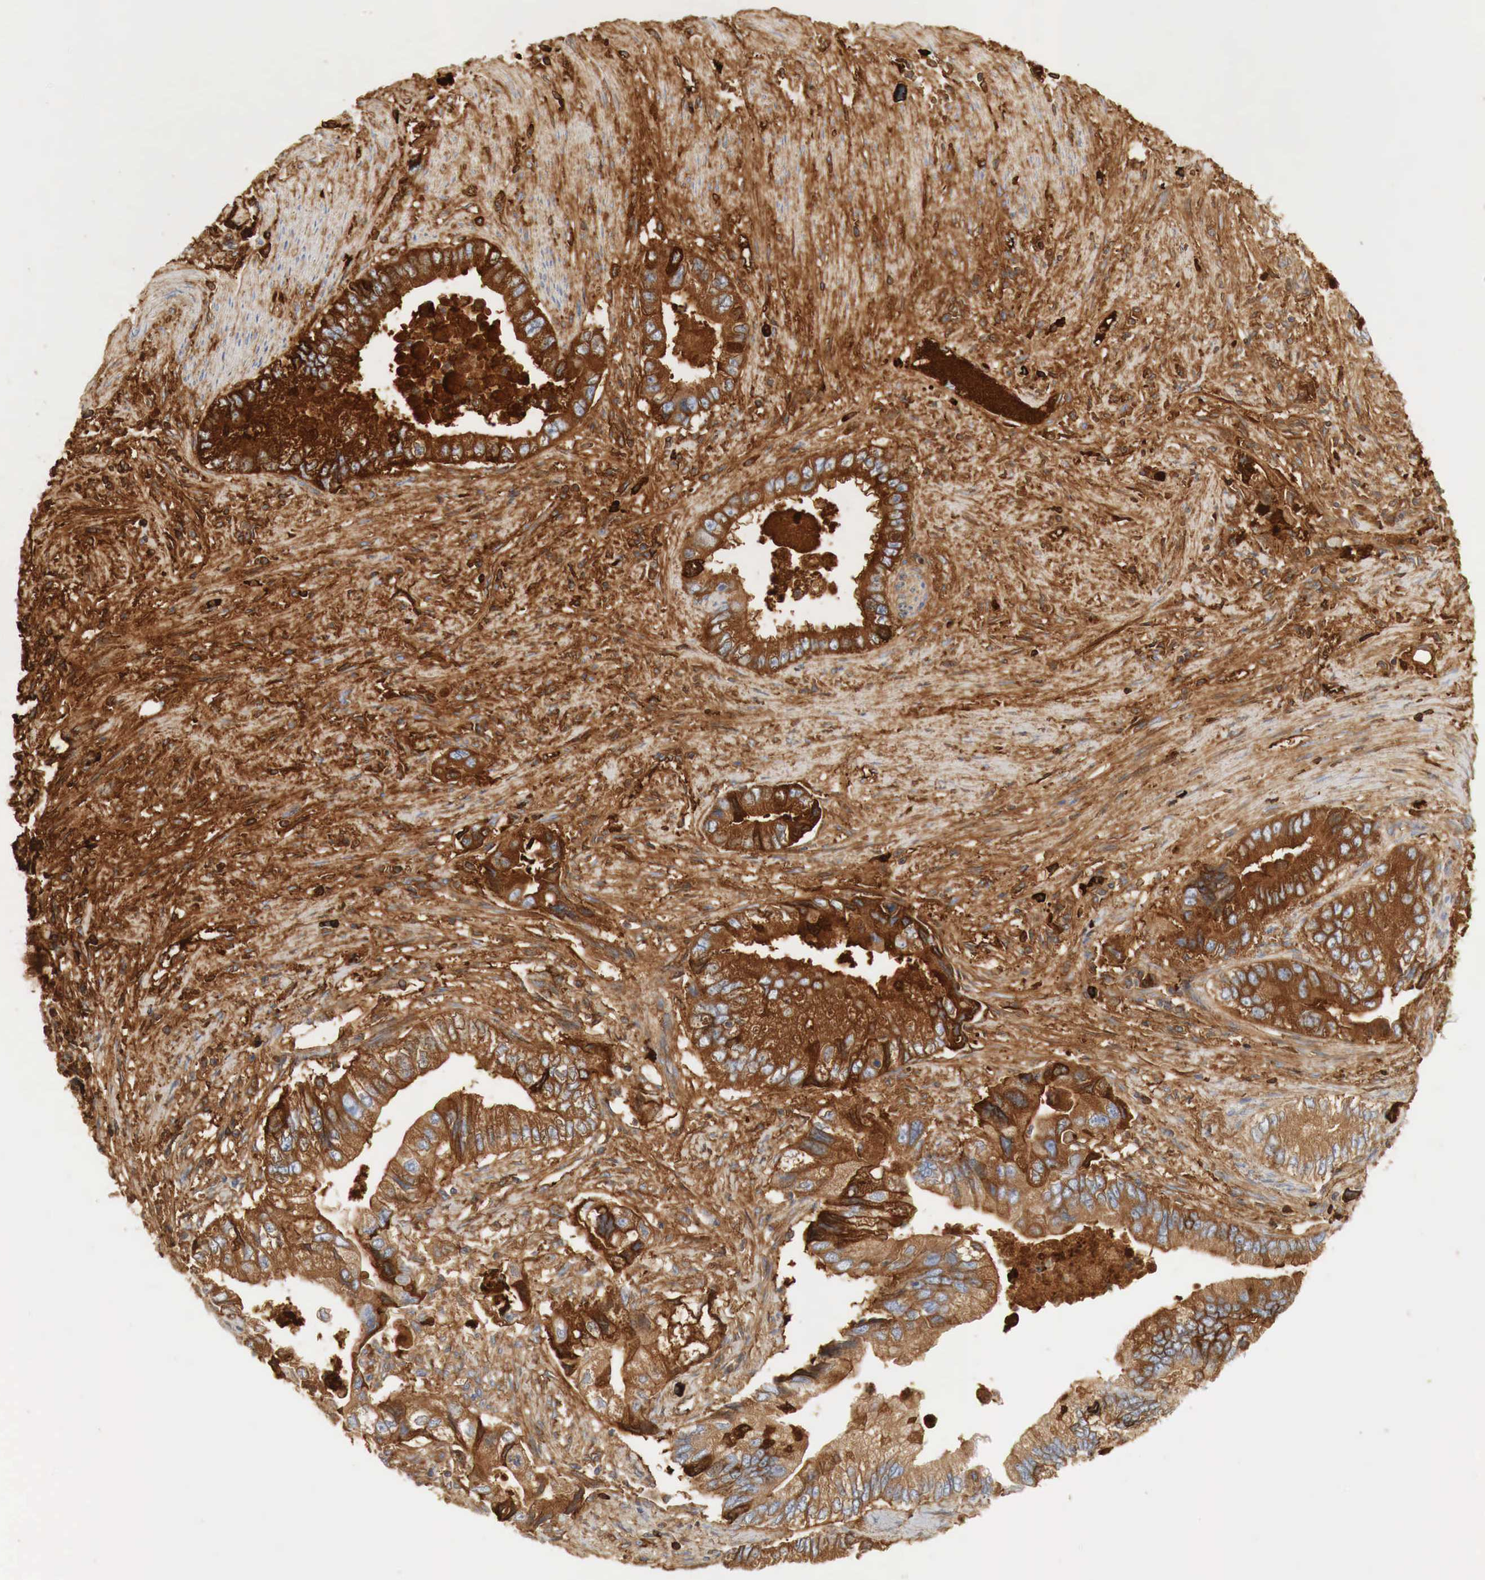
{"staining": {"intensity": "strong", "quantity": ">75%", "location": "cytoplasmic/membranous"}, "tissue": "pancreatic cancer", "cell_type": "Tumor cells", "image_type": "cancer", "snomed": [{"axis": "morphology", "description": "Adenocarcinoma, NOS"}, {"axis": "topography", "description": "Pancreas"}, {"axis": "topography", "description": "Stomach, upper"}], "caption": "An image of human pancreatic cancer (adenocarcinoma) stained for a protein shows strong cytoplasmic/membranous brown staining in tumor cells.", "gene": "IGLC3", "patient": {"sex": "male", "age": 77}}